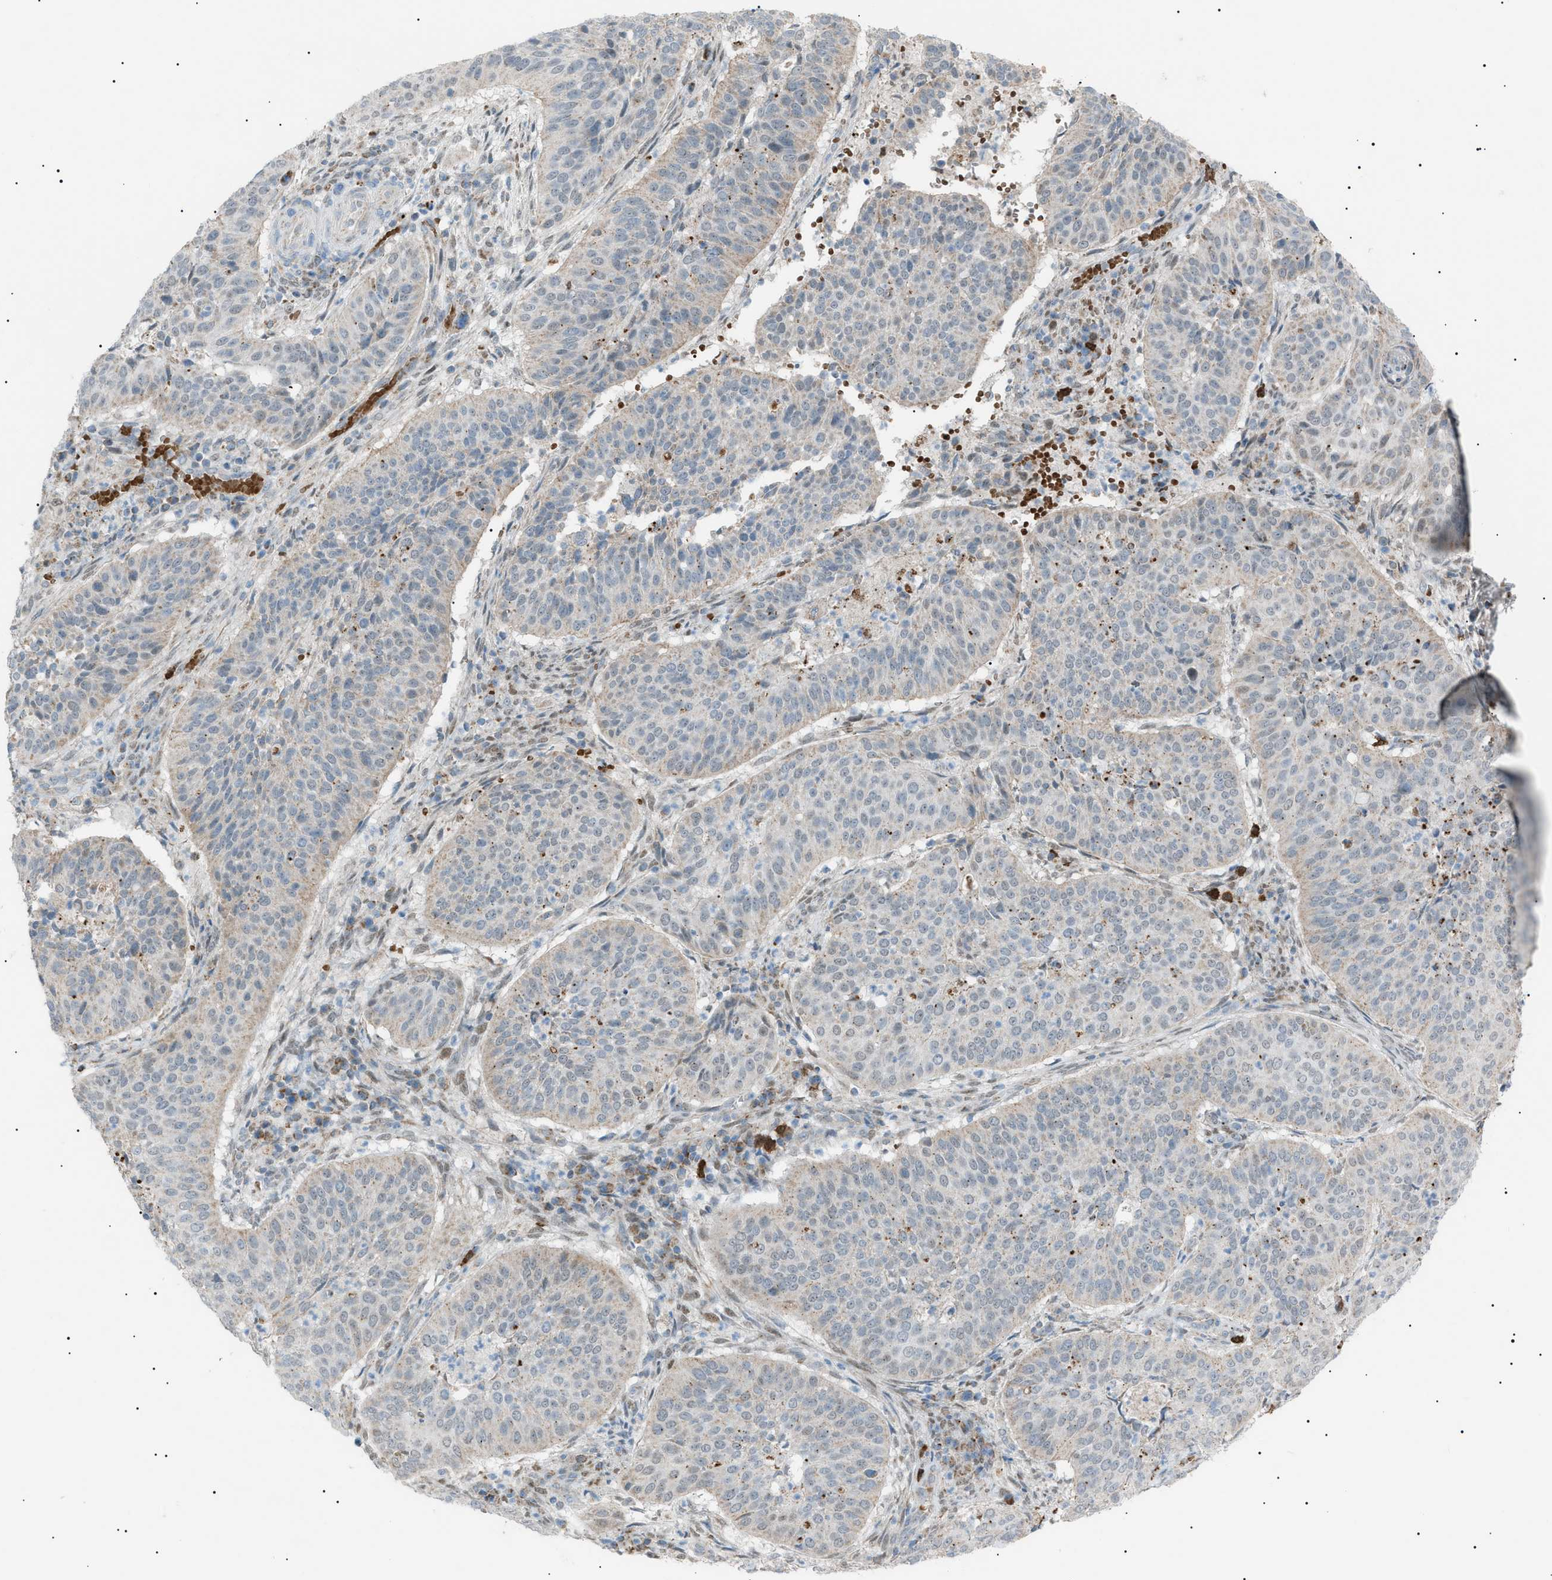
{"staining": {"intensity": "weak", "quantity": "<25%", "location": "cytoplasmic/membranous"}, "tissue": "cervical cancer", "cell_type": "Tumor cells", "image_type": "cancer", "snomed": [{"axis": "morphology", "description": "Normal tissue, NOS"}, {"axis": "morphology", "description": "Squamous cell carcinoma, NOS"}, {"axis": "topography", "description": "Cervix"}], "caption": "Cervical cancer (squamous cell carcinoma) was stained to show a protein in brown. There is no significant expression in tumor cells.", "gene": "ZNF516", "patient": {"sex": "female", "age": 39}}